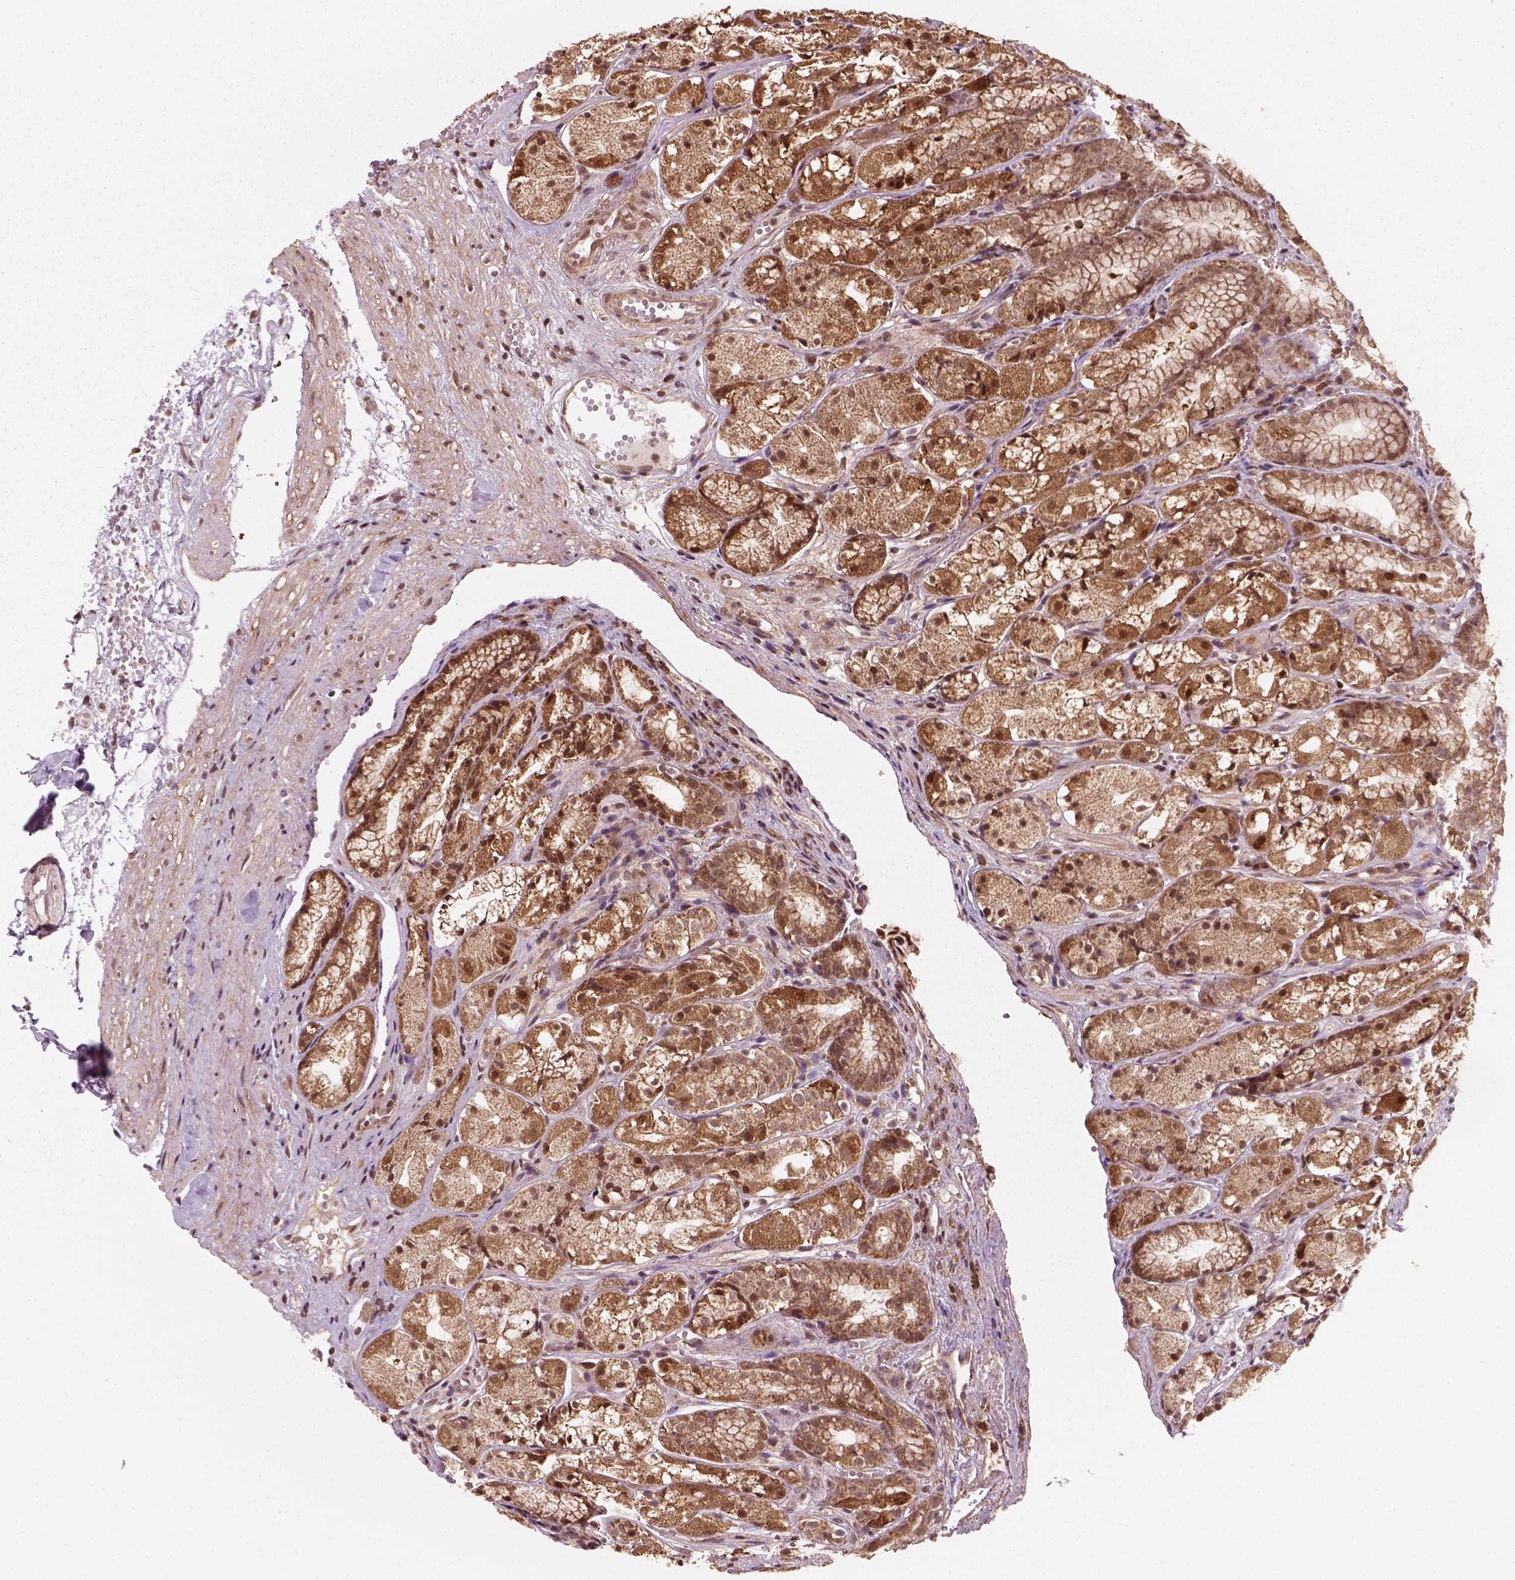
{"staining": {"intensity": "moderate", "quantity": ">75%", "location": "cytoplasmic/membranous,nuclear"}, "tissue": "stomach", "cell_type": "Glandular cells", "image_type": "normal", "snomed": [{"axis": "morphology", "description": "Normal tissue, NOS"}, {"axis": "topography", "description": "Stomach"}], "caption": "This image exhibits immunohistochemistry (IHC) staining of unremarkable human stomach, with medium moderate cytoplasmic/membranous,nuclear positivity in approximately >75% of glandular cells.", "gene": "NUDT9", "patient": {"sex": "male", "age": 70}}